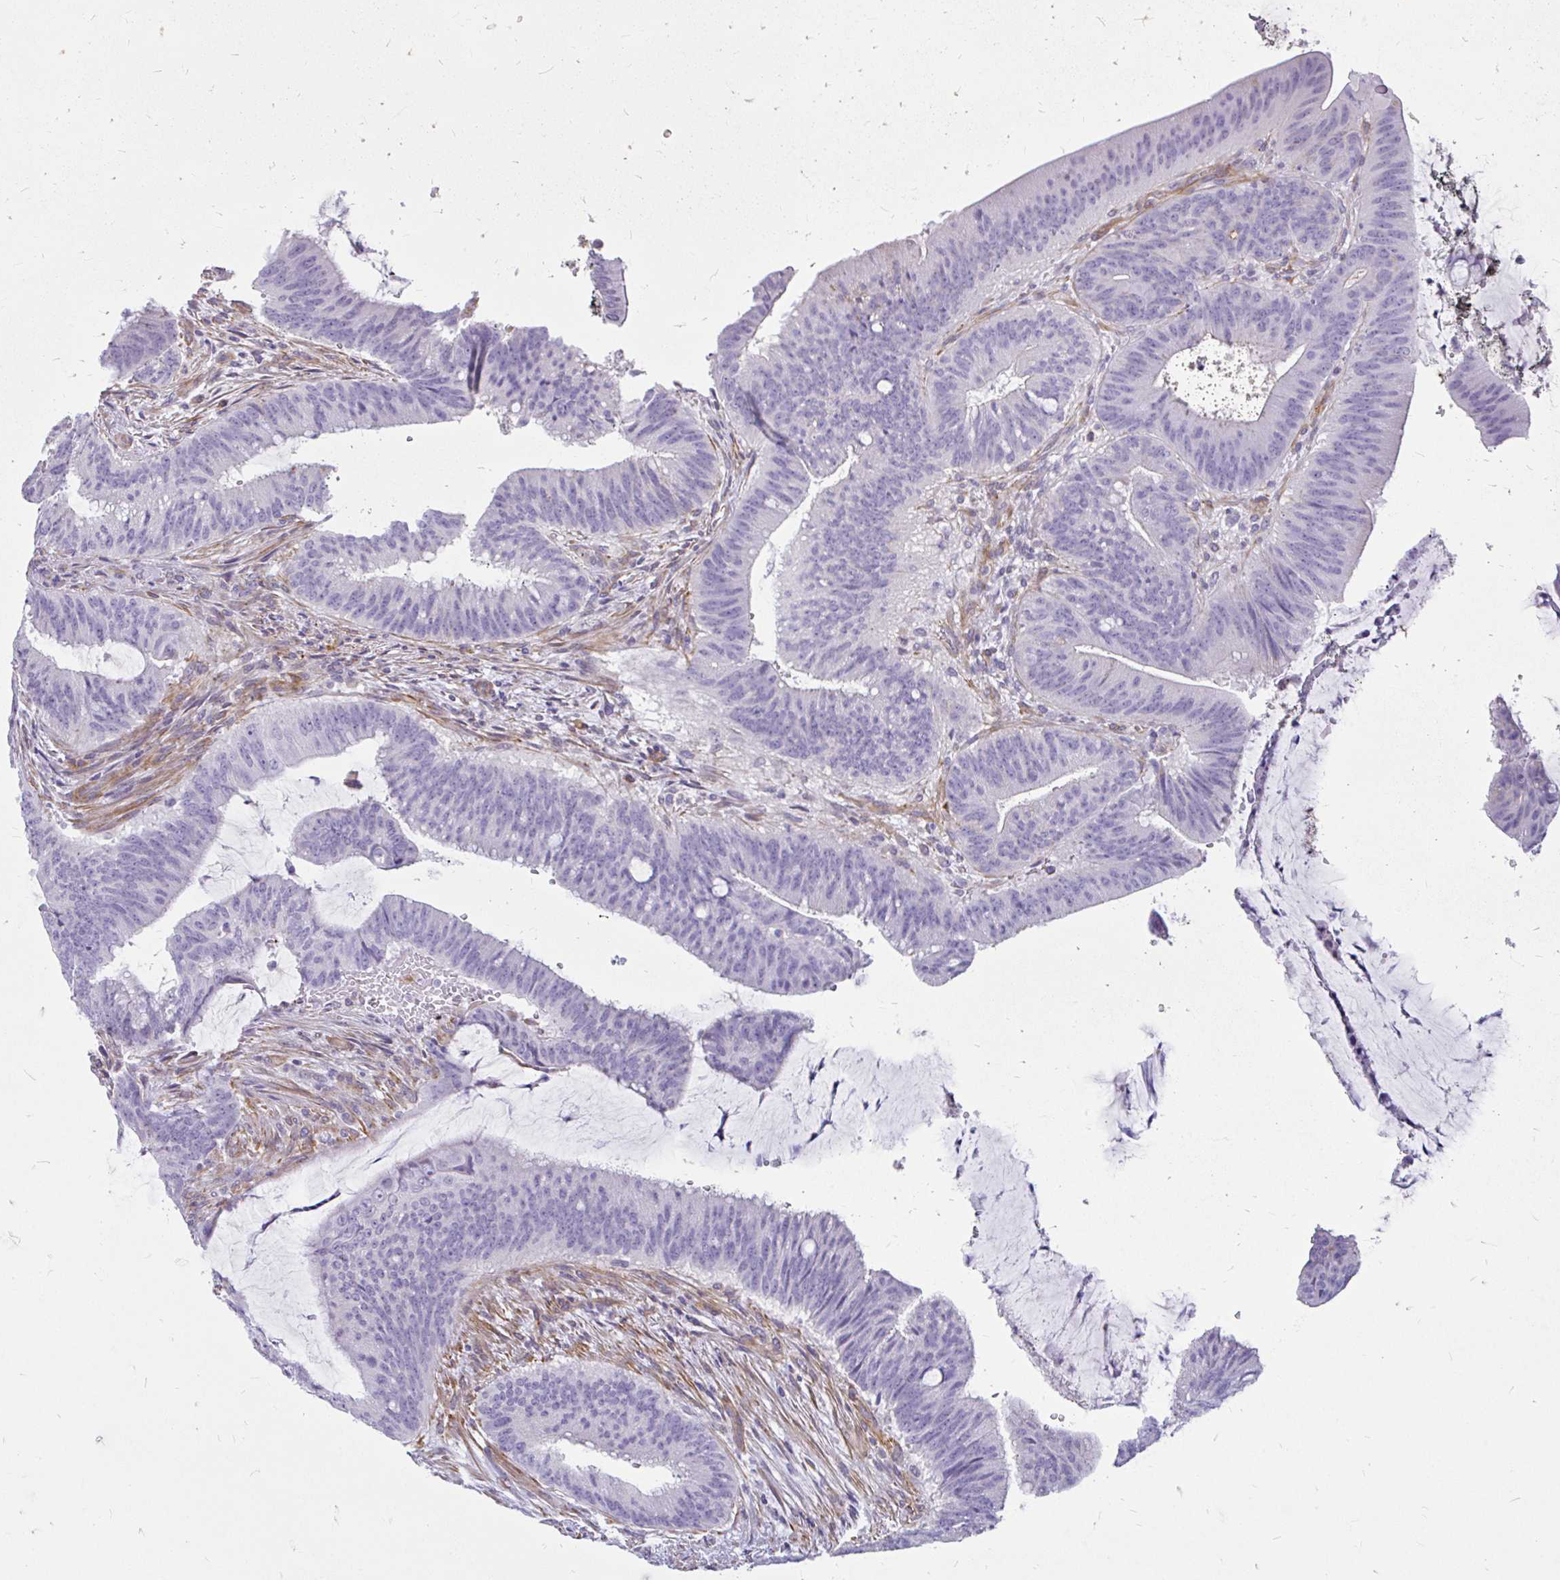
{"staining": {"intensity": "negative", "quantity": "none", "location": "none"}, "tissue": "colorectal cancer", "cell_type": "Tumor cells", "image_type": "cancer", "snomed": [{"axis": "morphology", "description": "Adenocarcinoma, NOS"}, {"axis": "topography", "description": "Colon"}], "caption": "A high-resolution histopathology image shows IHC staining of colorectal adenocarcinoma, which demonstrates no significant positivity in tumor cells. Brightfield microscopy of immunohistochemistry (IHC) stained with DAB (brown) and hematoxylin (blue), captured at high magnification.", "gene": "FAM83C", "patient": {"sex": "female", "age": 43}}